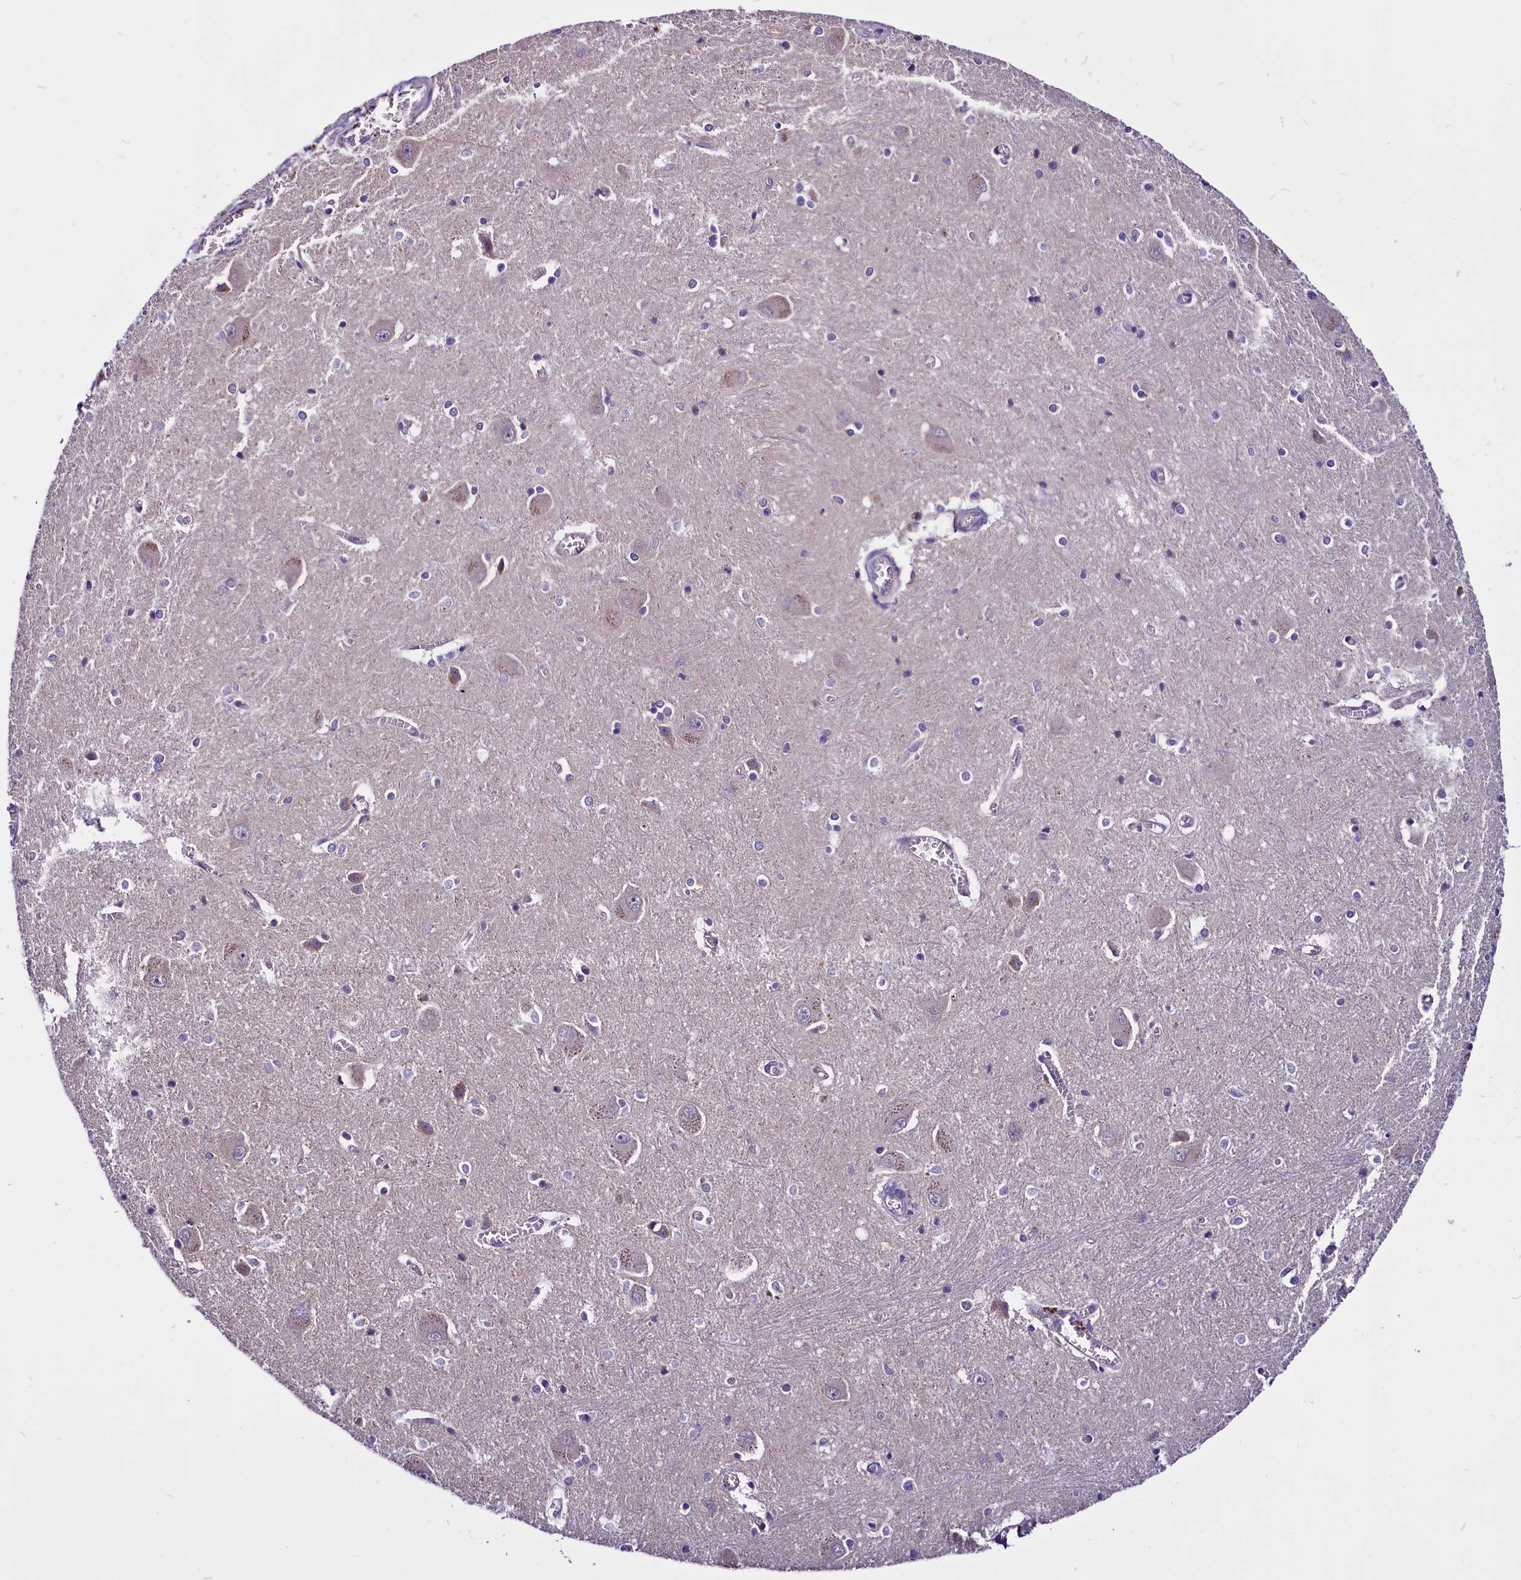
{"staining": {"intensity": "weak", "quantity": "<25%", "location": "cytoplasmic/membranous"}, "tissue": "caudate", "cell_type": "Glial cells", "image_type": "normal", "snomed": [{"axis": "morphology", "description": "Normal tissue, NOS"}, {"axis": "topography", "description": "Lateral ventricle wall"}], "caption": "Photomicrograph shows no significant protein expression in glial cells of normal caudate. The staining is performed using DAB brown chromogen with nuclei counter-stained in using hematoxylin.", "gene": "C9orf40", "patient": {"sex": "male", "age": 37}}